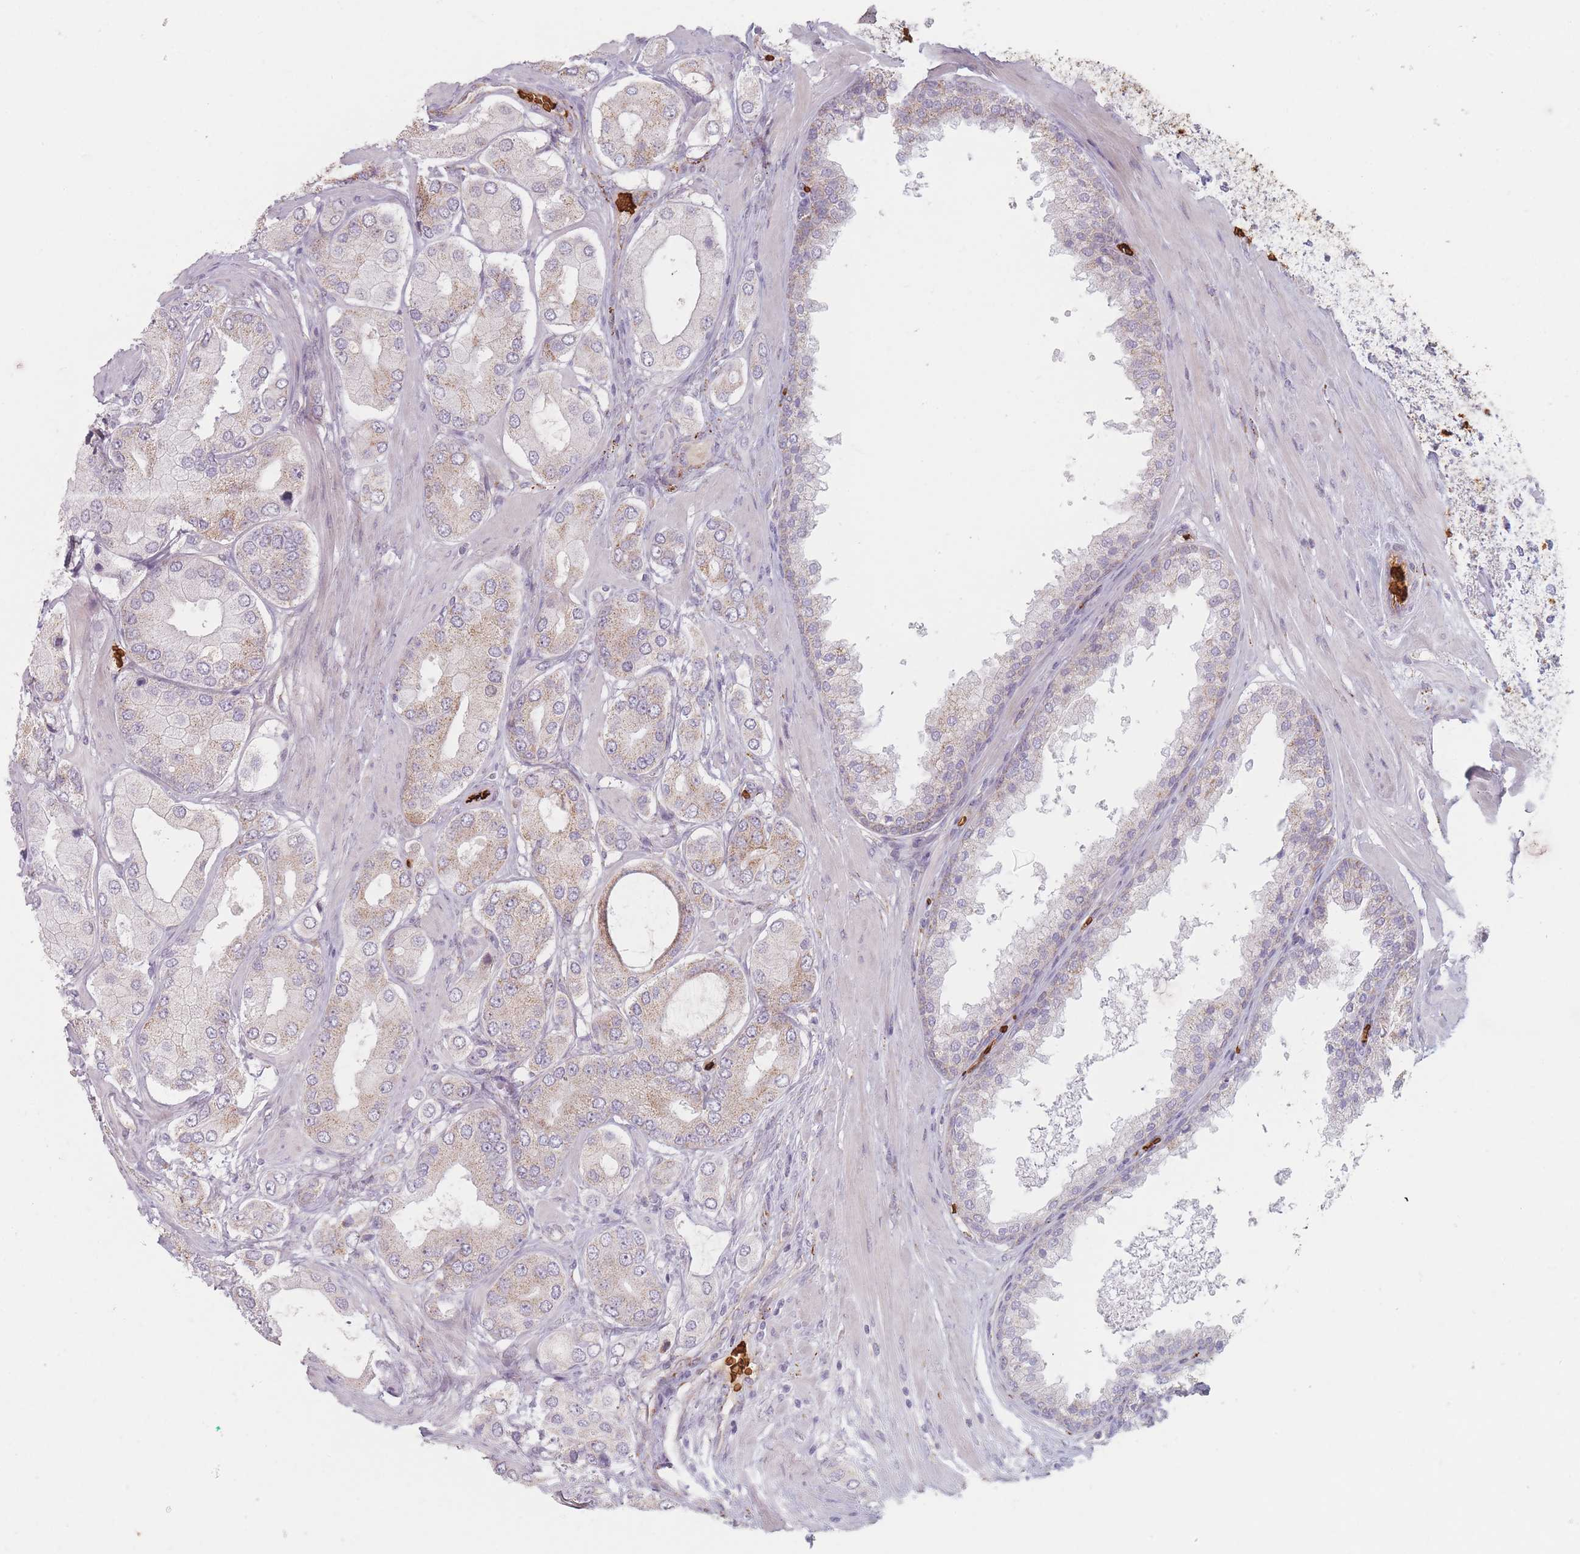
{"staining": {"intensity": "weak", "quantity": "<25%", "location": "cytoplasmic/membranous"}, "tissue": "prostate cancer", "cell_type": "Tumor cells", "image_type": "cancer", "snomed": [{"axis": "morphology", "description": "Adenocarcinoma, Low grade"}, {"axis": "topography", "description": "Prostate"}], "caption": "Tumor cells show no significant staining in prostate cancer (low-grade adenocarcinoma).", "gene": "SLC2A6", "patient": {"sex": "male", "age": 42}}